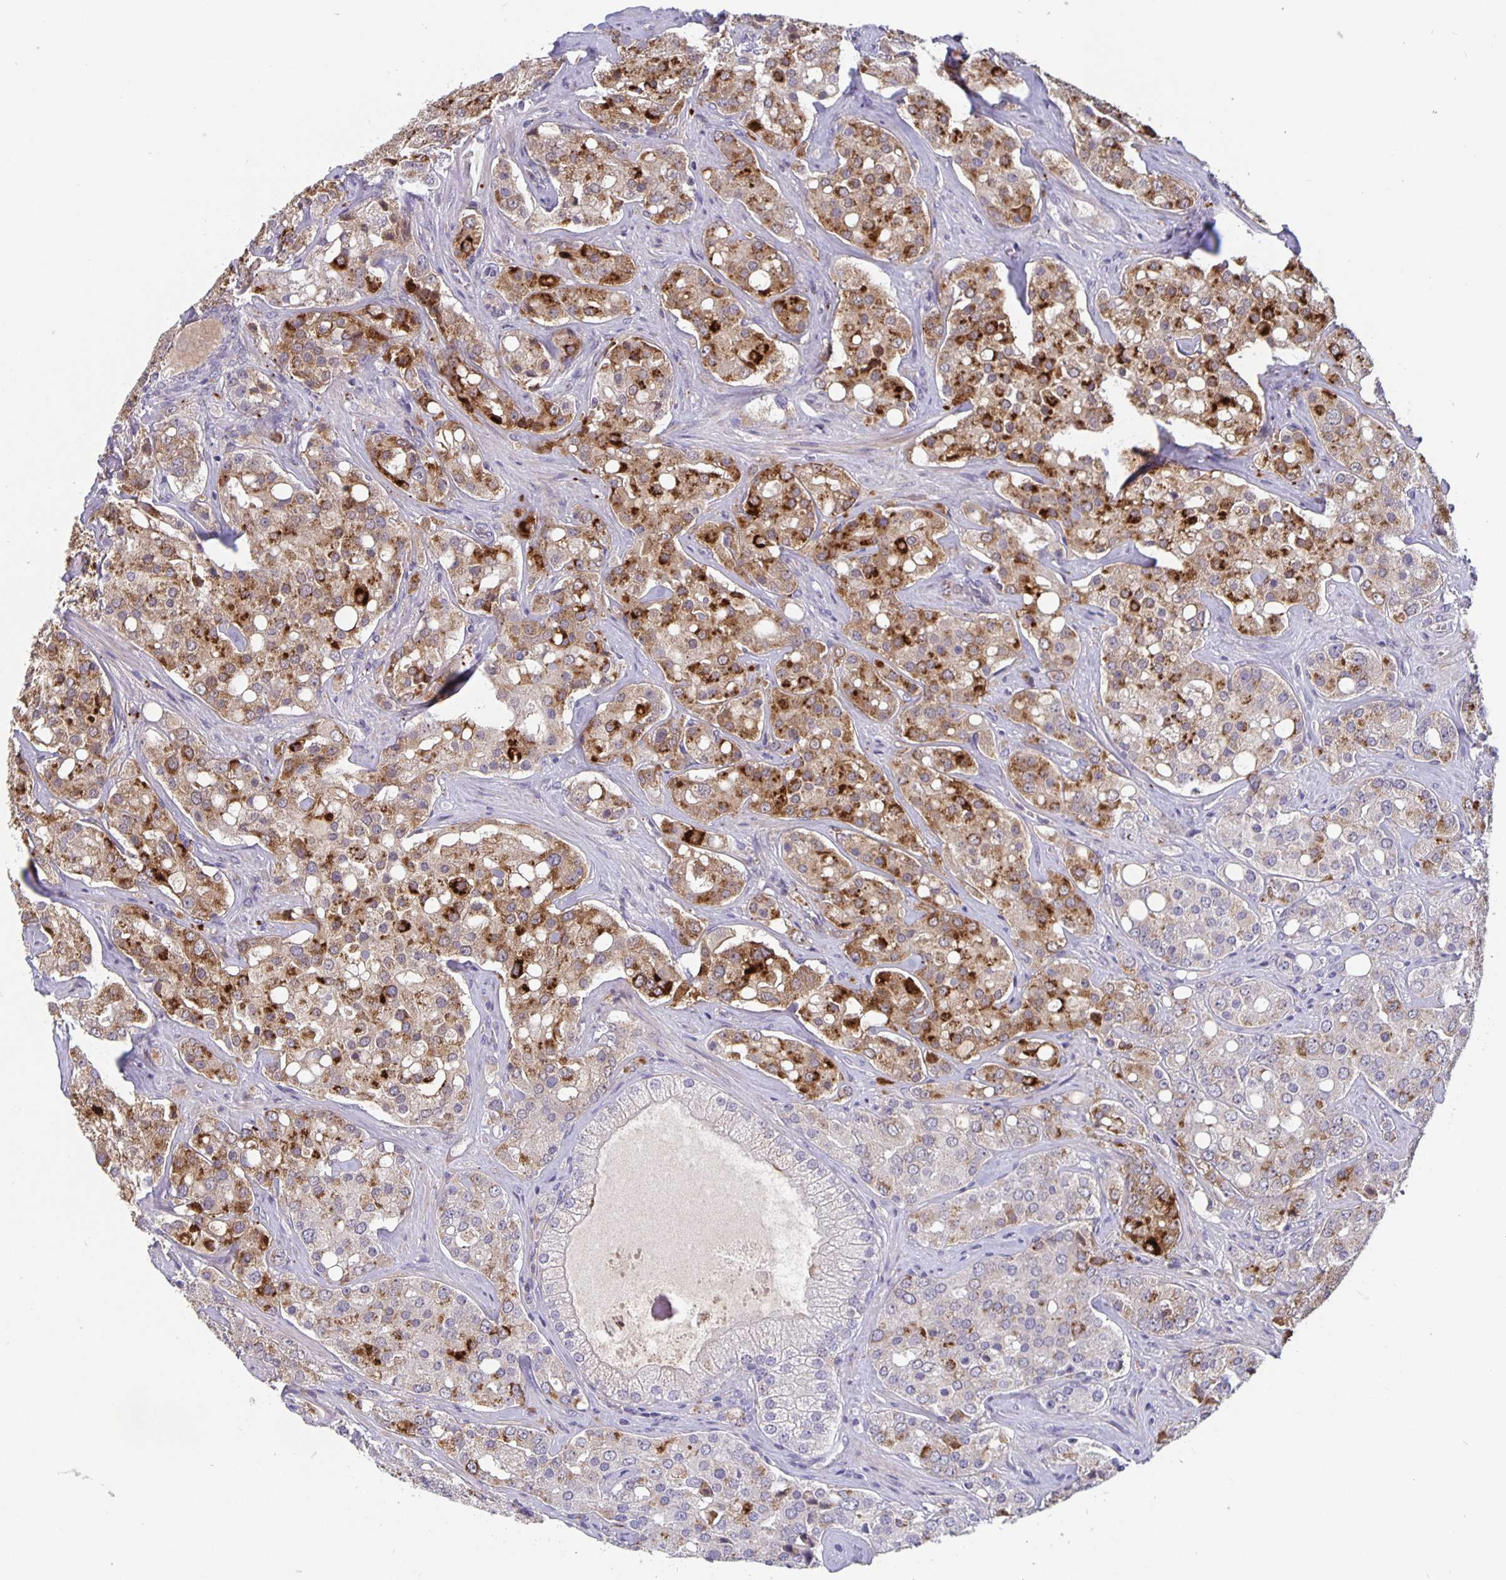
{"staining": {"intensity": "strong", "quantity": "<25%", "location": "cytoplasmic/membranous"}, "tissue": "prostate cancer", "cell_type": "Tumor cells", "image_type": "cancer", "snomed": [{"axis": "morphology", "description": "Adenocarcinoma, High grade"}, {"axis": "topography", "description": "Prostate"}], "caption": "Protein expression by IHC displays strong cytoplasmic/membranous expression in about <25% of tumor cells in prostate adenocarcinoma (high-grade).", "gene": "GDF15", "patient": {"sex": "male", "age": 67}}